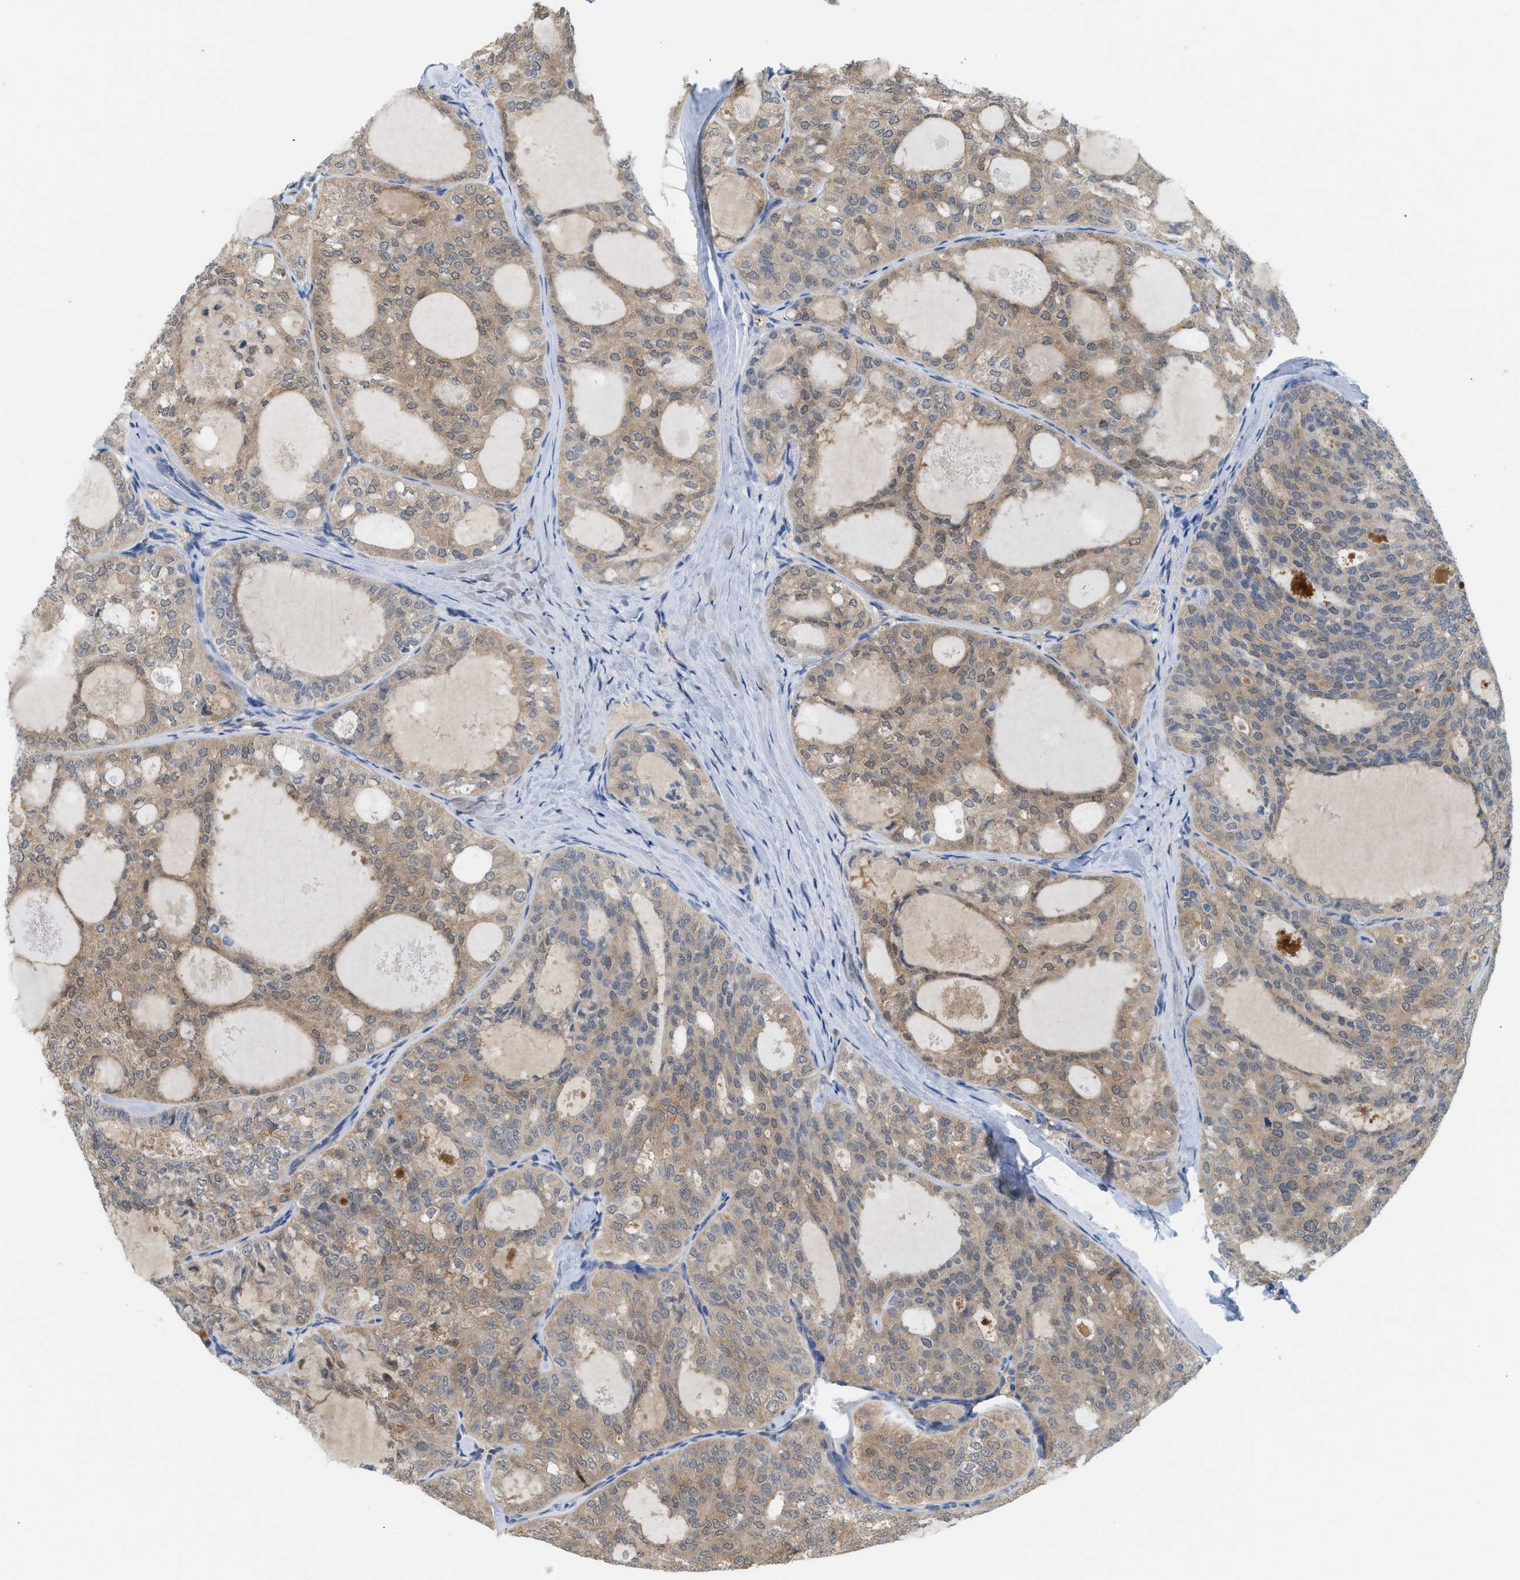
{"staining": {"intensity": "weak", "quantity": ">75%", "location": "cytoplasmic/membranous"}, "tissue": "thyroid cancer", "cell_type": "Tumor cells", "image_type": "cancer", "snomed": [{"axis": "morphology", "description": "Follicular adenoma carcinoma, NOS"}, {"axis": "topography", "description": "Thyroid gland"}], "caption": "IHC (DAB) staining of human follicular adenoma carcinoma (thyroid) displays weak cytoplasmic/membranous protein staining in approximately >75% of tumor cells.", "gene": "CSTB", "patient": {"sex": "male", "age": 75}}